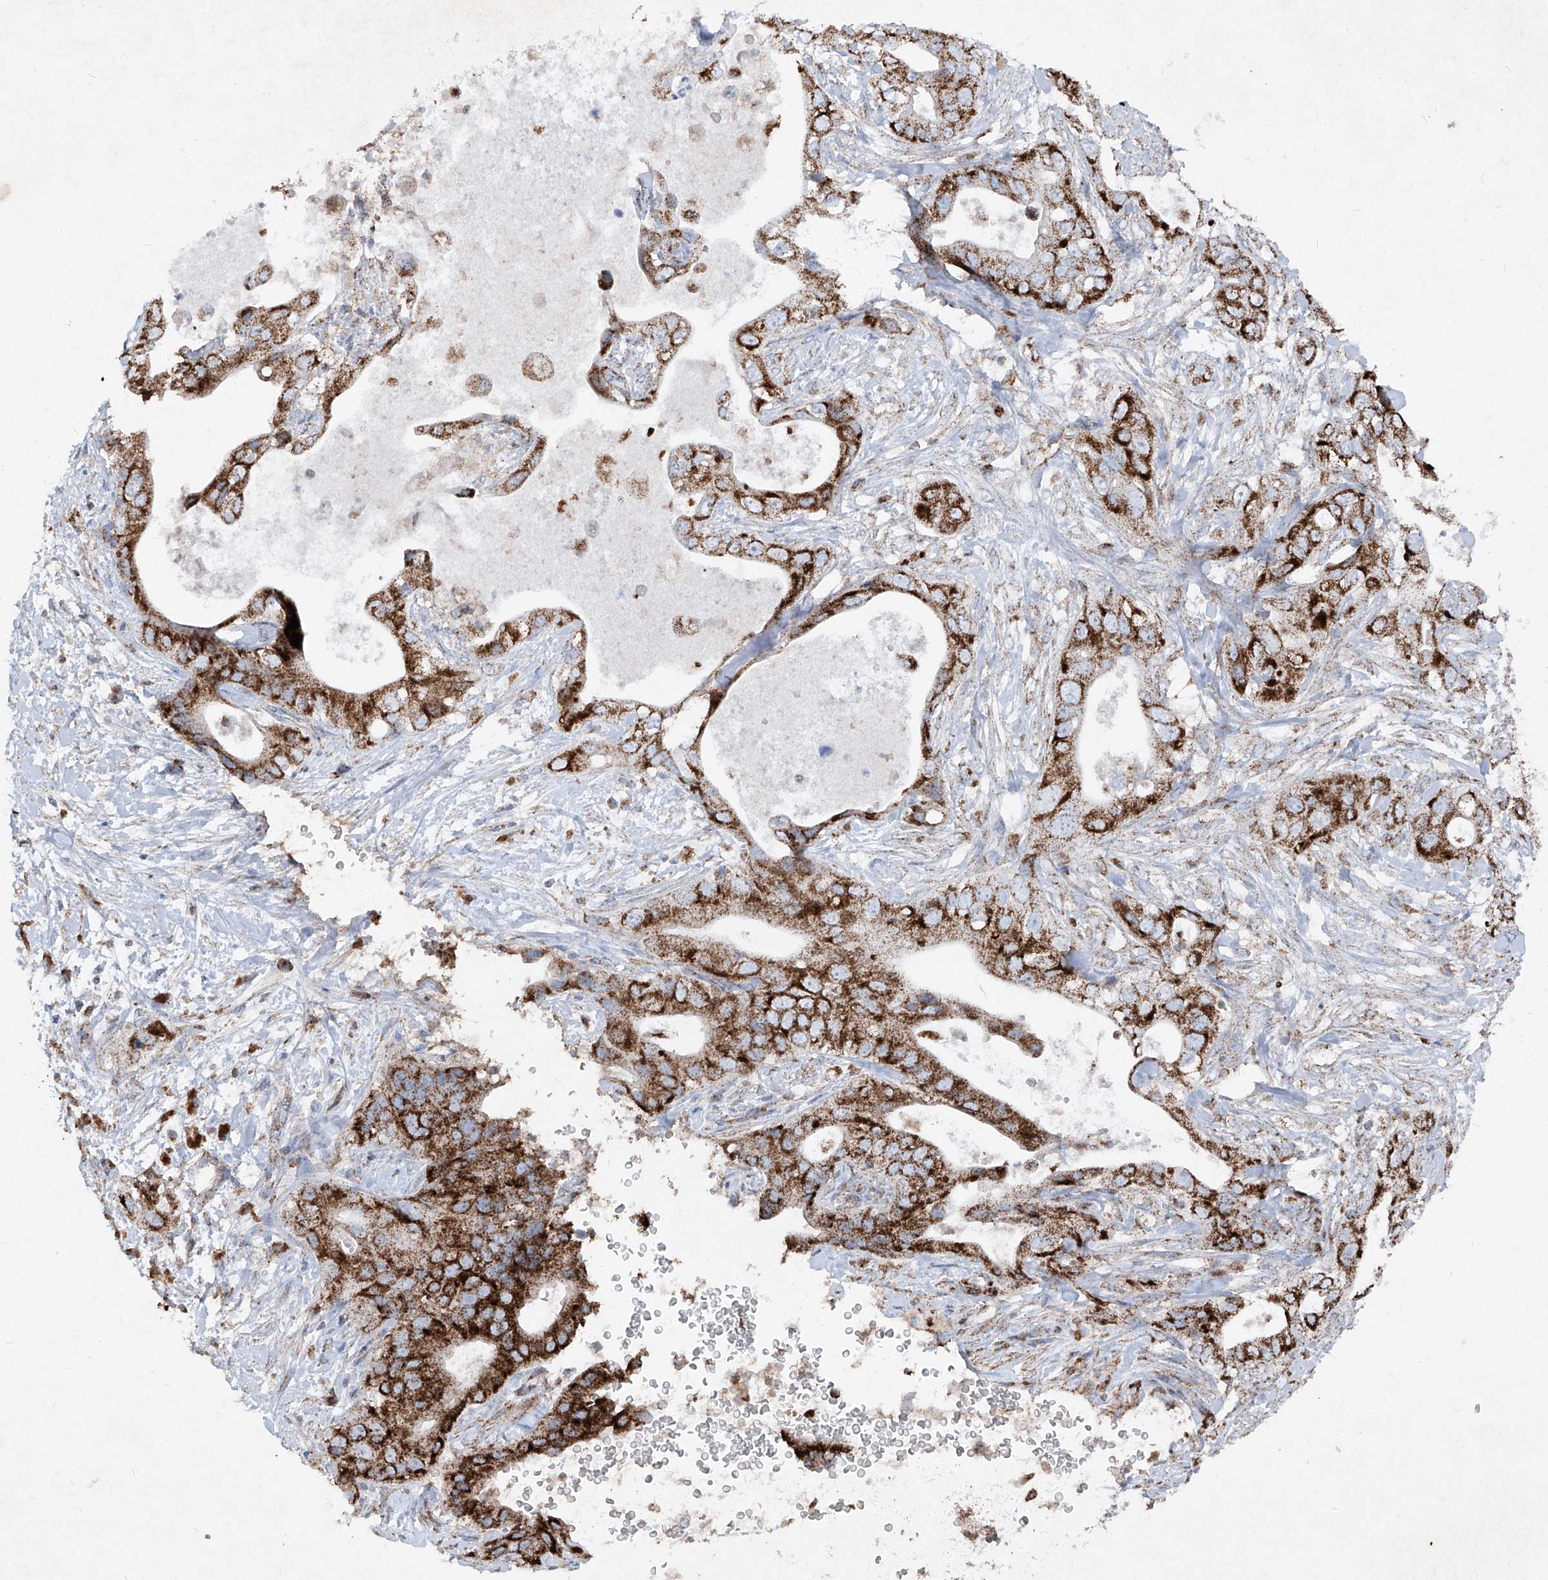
{"staining": {"intensity": "strong", "quantity": ">75%", "location": "cytoplasmic/membranous"}, "tissue": "pancreatic cancer", "cell_type": "Tumor cells", "image_type": "cancer", "snomed": [{"axis": "morphology", "description": "Adenocarcinoma, NOS"}, {"axis": "topography", "description": "Pancreas"}], "caption": "This is an image of immunohistochemistry (IHC) staining of pancreatic cancer, which shows strong staining in the cytoplasmic/membranous of tumor cells.", "gene": "ABCD3", "patient": {"sex": "female", "age": 78}}